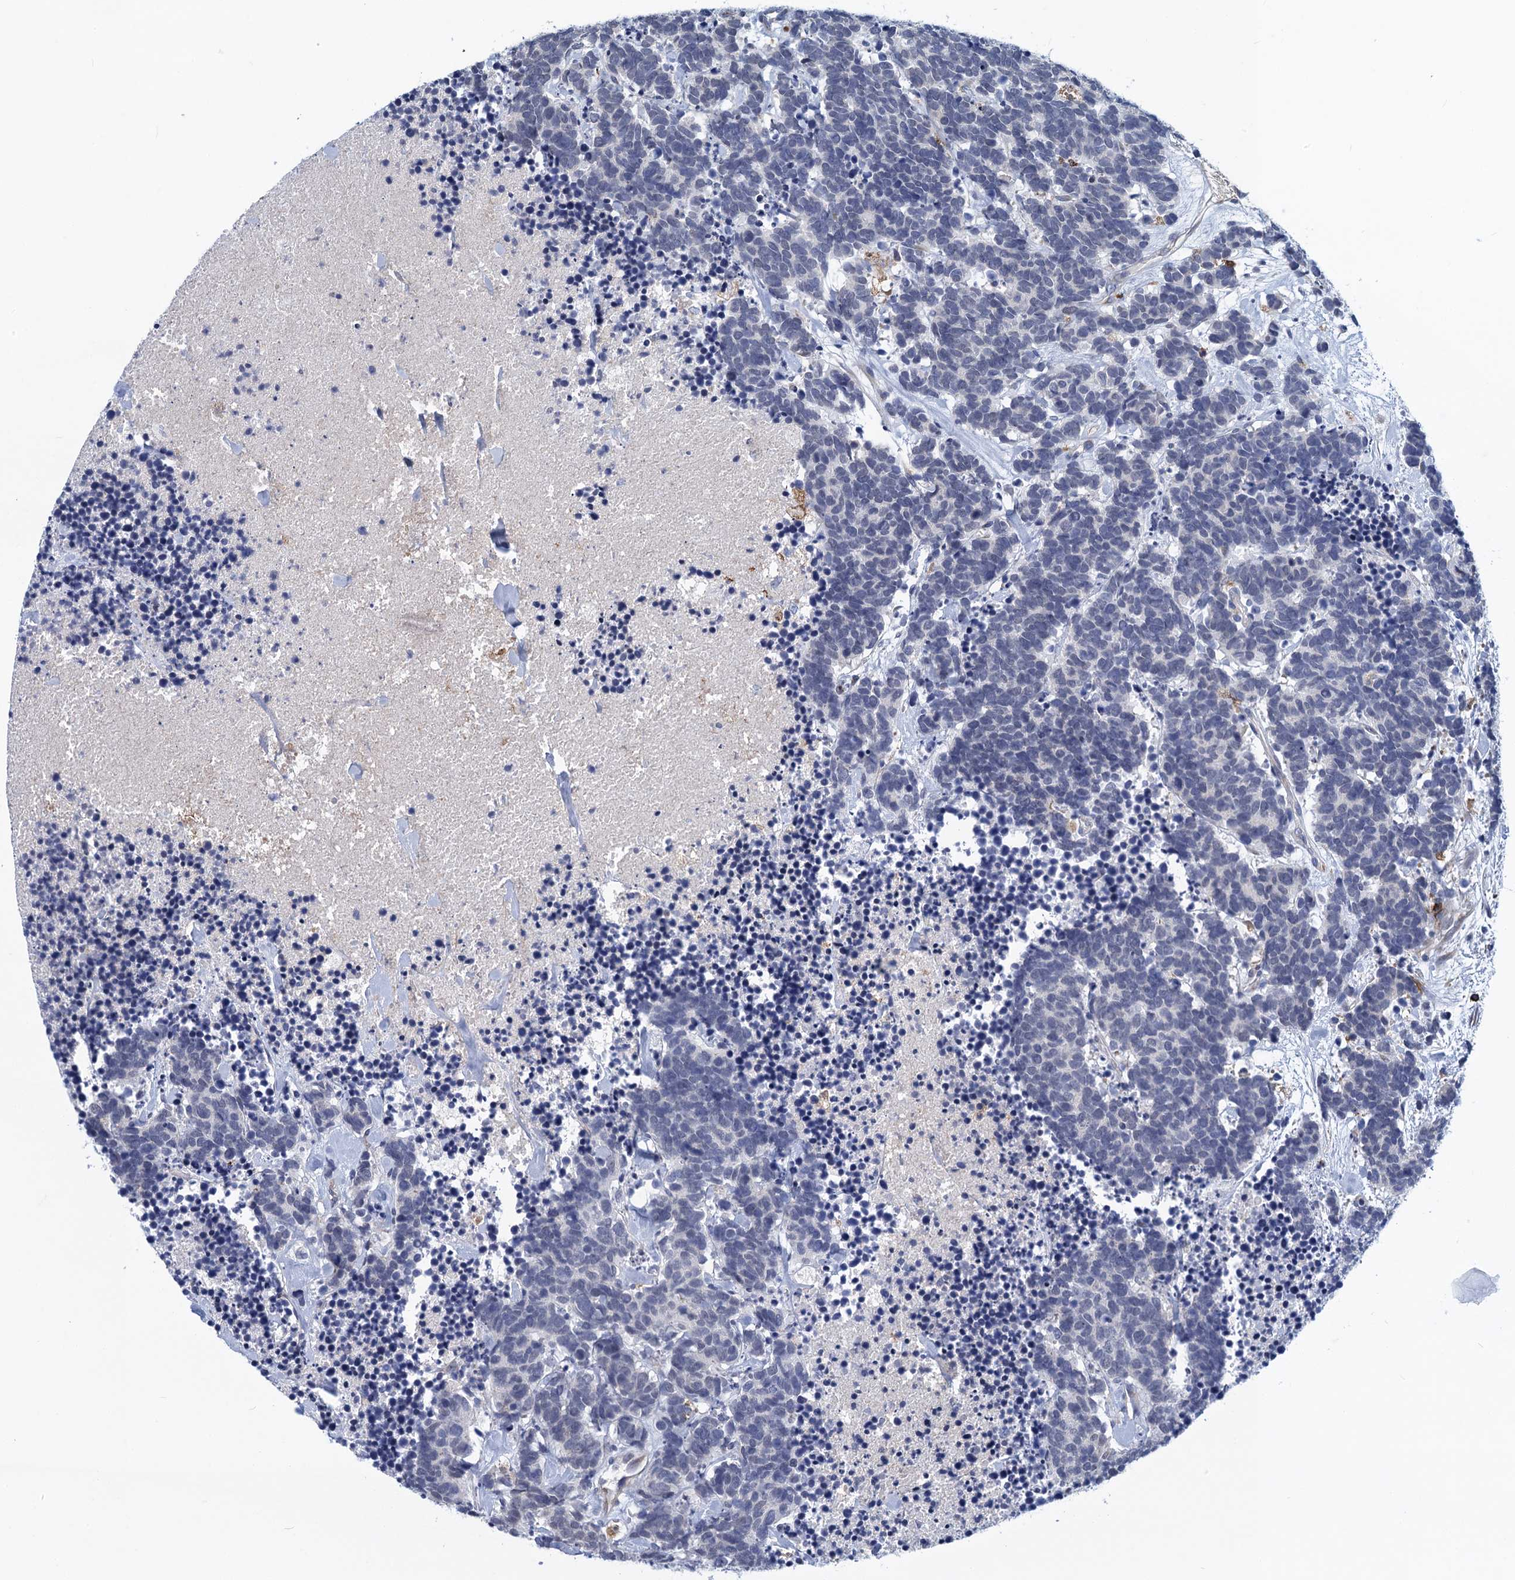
{"staining": {"intensity": "negative", "quantity": "none", "location": "none"}, "tissue": "carcinoid", "cell_type": "Tumor cells", "image_type": "cancer", "snomed": [{"axis": "morphology", "description": "Carcinoma, NOS"}, {"axis": "morphology", "description": "Carcinoid, malignant, NOS"}, {"axis": "topography", "description": "Prostate"}], "caption": "A high-resolution histopathology image shows immunohistochemistry staining of carcinoid, which reveals no significant expression in tumor cells.", "gene": "DNHD1", "patient": {"sex": "male", "age": 57}}